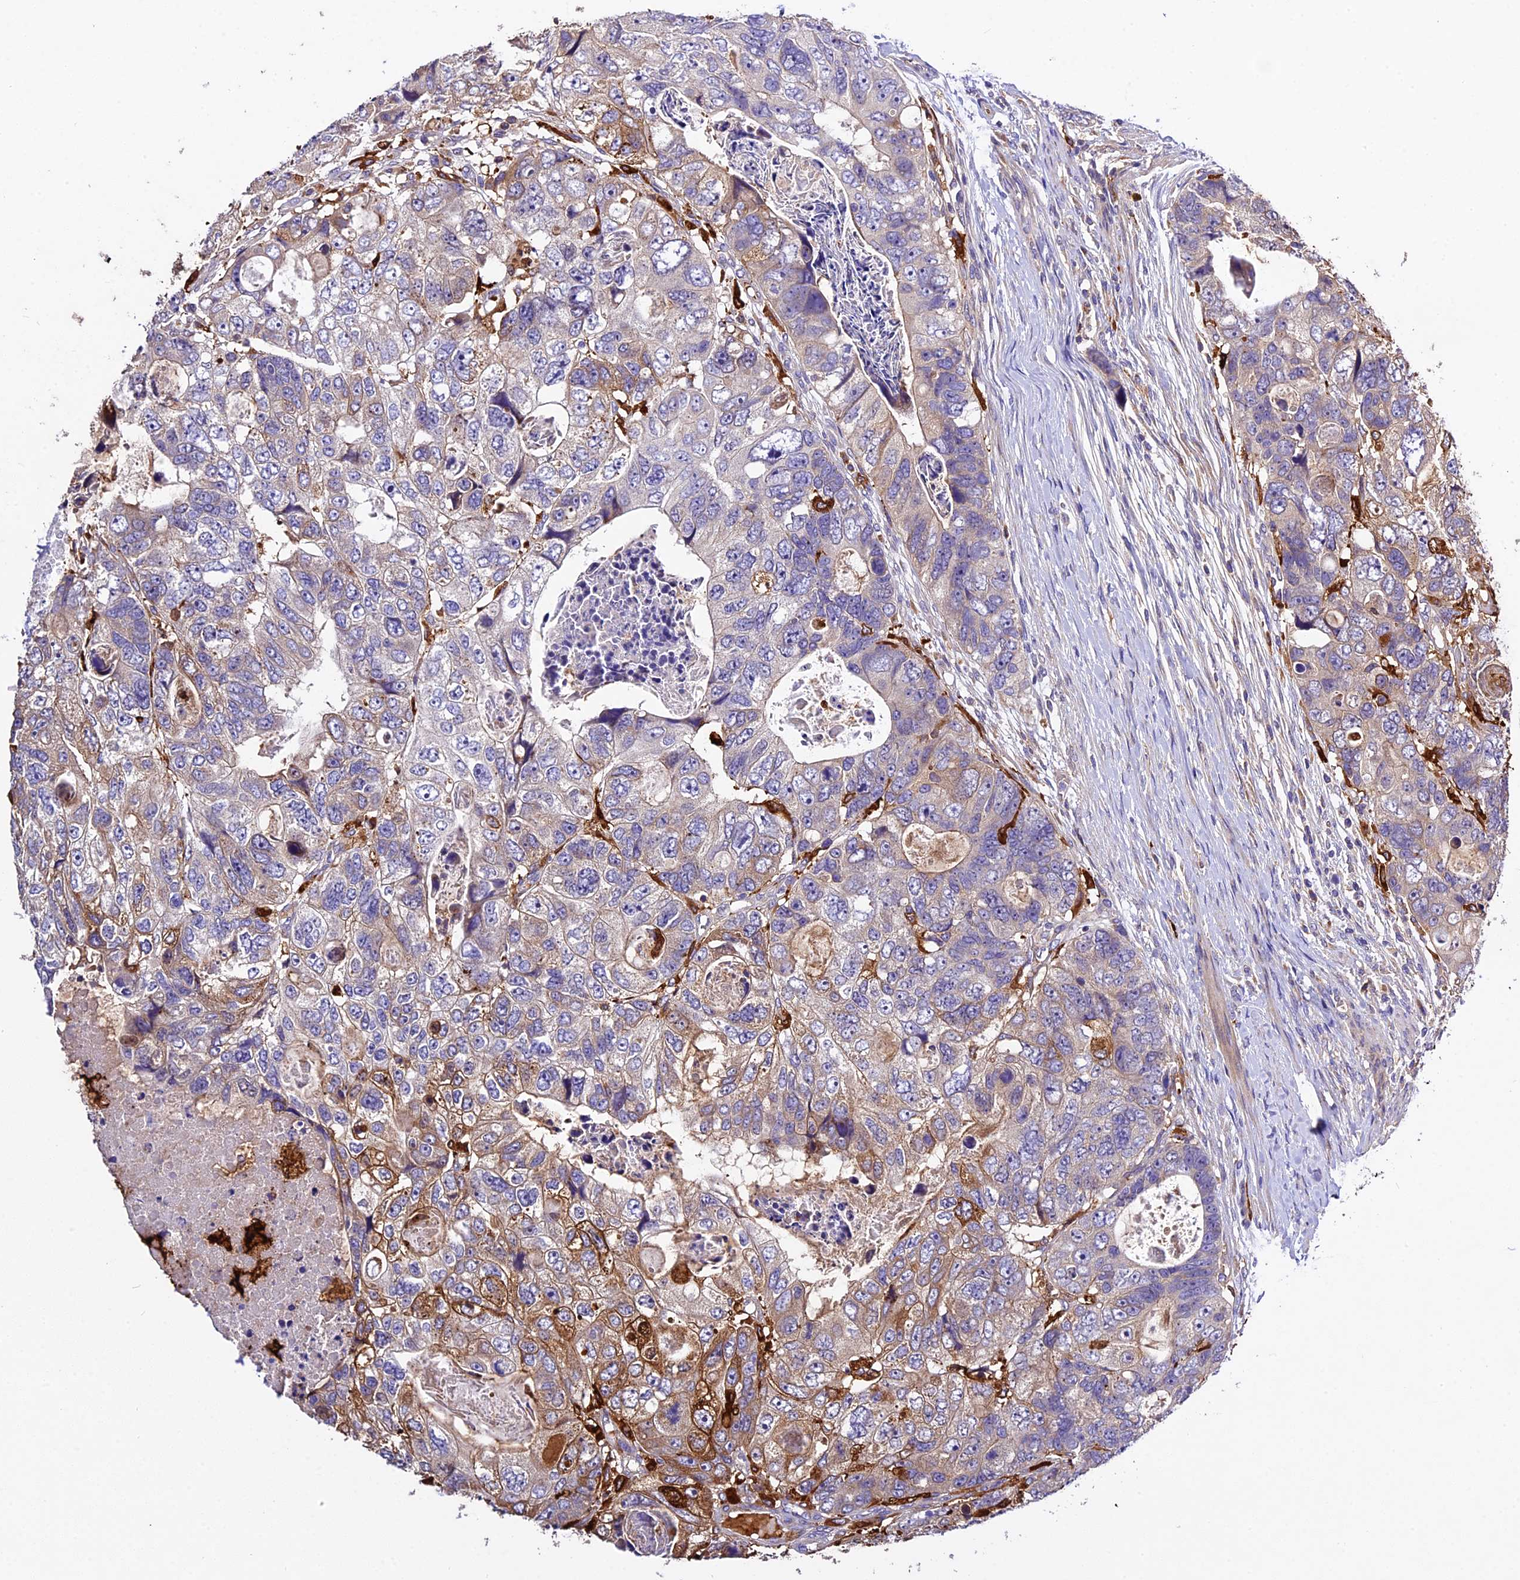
{"staining": {"intensity": "moderate", "quantity": "<25%", "location": "cytoplasmic/membranous"}, "tissue": "colorectal cancer", "cell_type": "Tumor cells", "image_type": "cancer", "snomed": [{"axis": "morphology", "description": "Adenocarcinoma, NOS"}, {"axis": "topography", "description": "Rectum"}], "caption": "Protein staining displays moderate cytoplasmic/membranous staining in approximately <25% of tumor cells in colorectal adenocarcinoma.", "gene": "CILP2", "patient": {"sex": "male", "age": 59}}